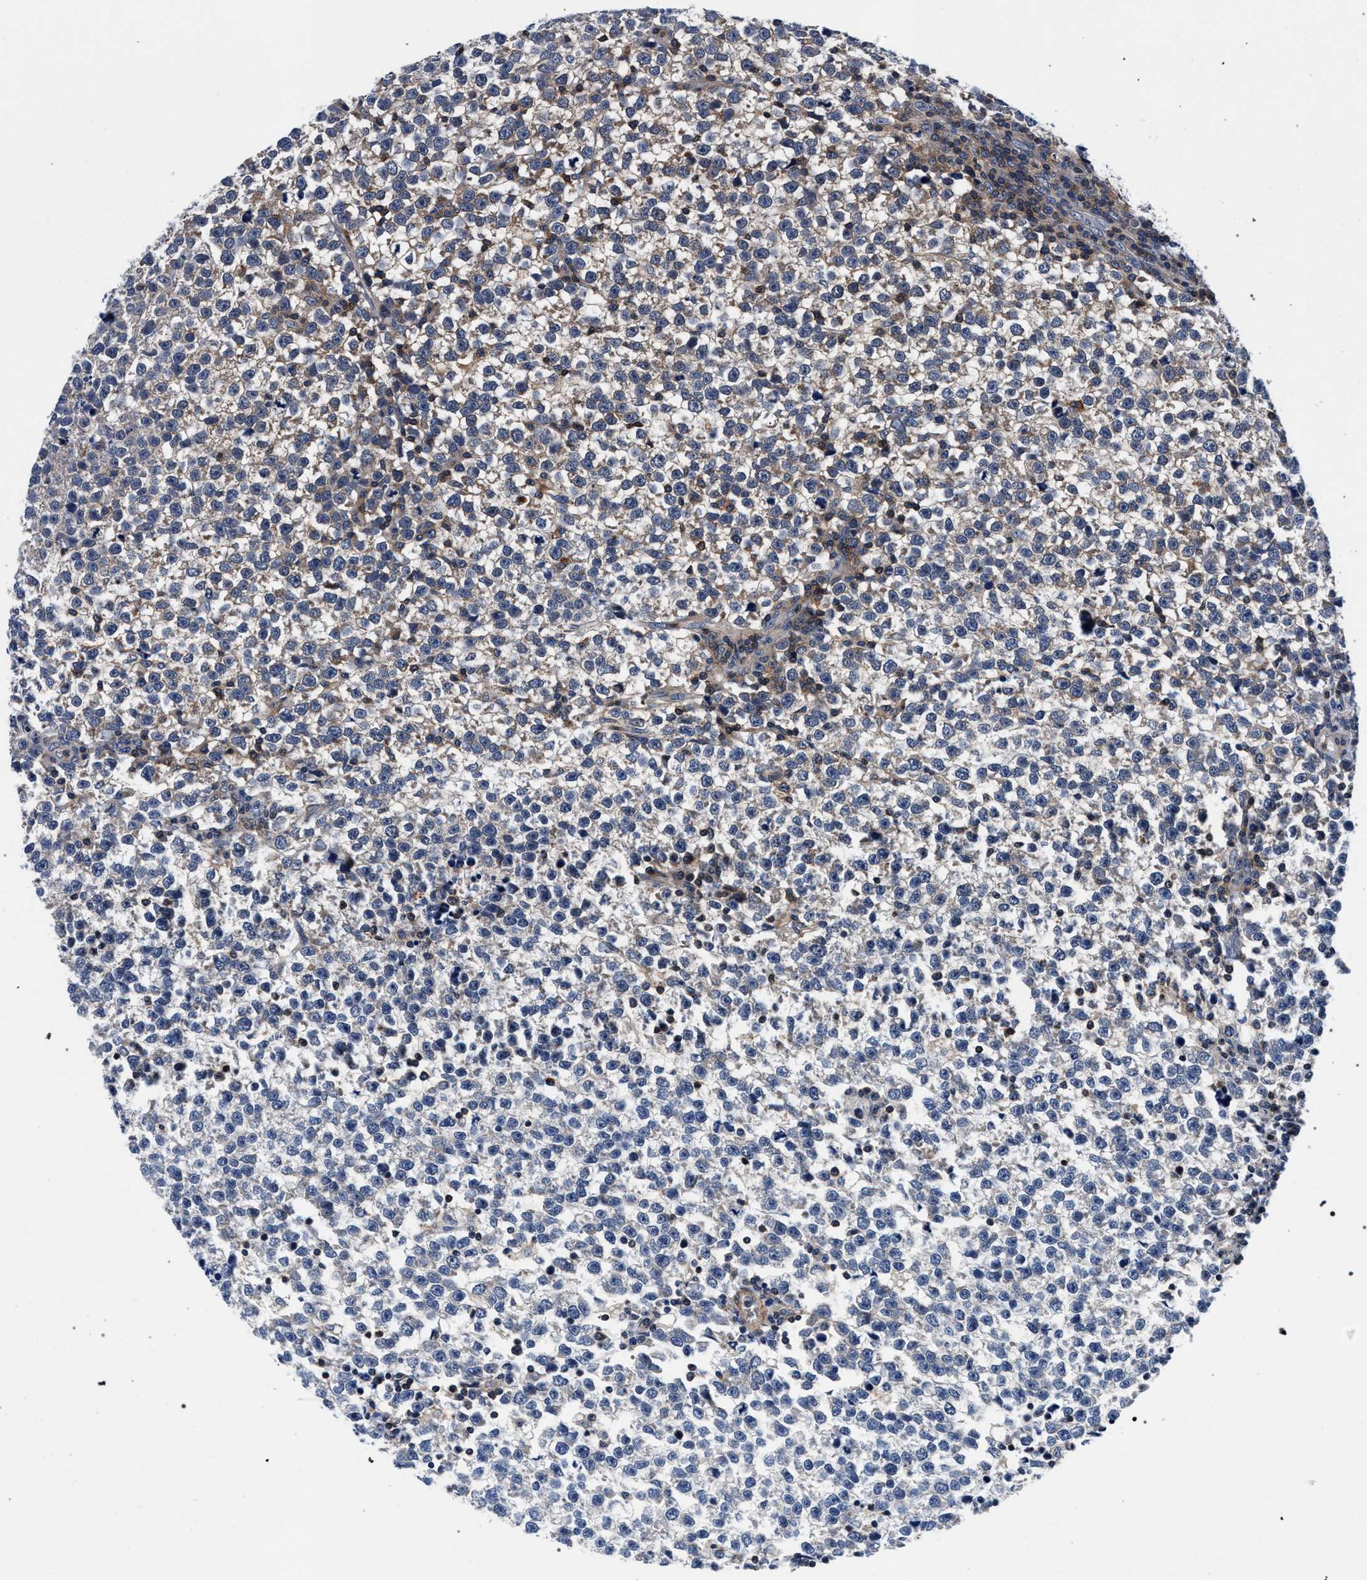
{"staining": {"intensity": "weak", "quantity": "<25%", "location": "cytoplasmic/membranous"}, "tissue": "testis cancer", "cell_type": "Tumor cells", "image_type": "cancer", "snomed": [{"axis": "morphology", "description": "Normal tissue, NOS"}, {"axis": "morphology", "description": "Seminoma, NOS"}, {"axis": "topography", "description": "Testis"}], "caption": "Testis seminoma stained for a protein using IHC displays no staining tumor cells.", "gene": "LASP1", "patient": {"sex": "male", "age": 43}}